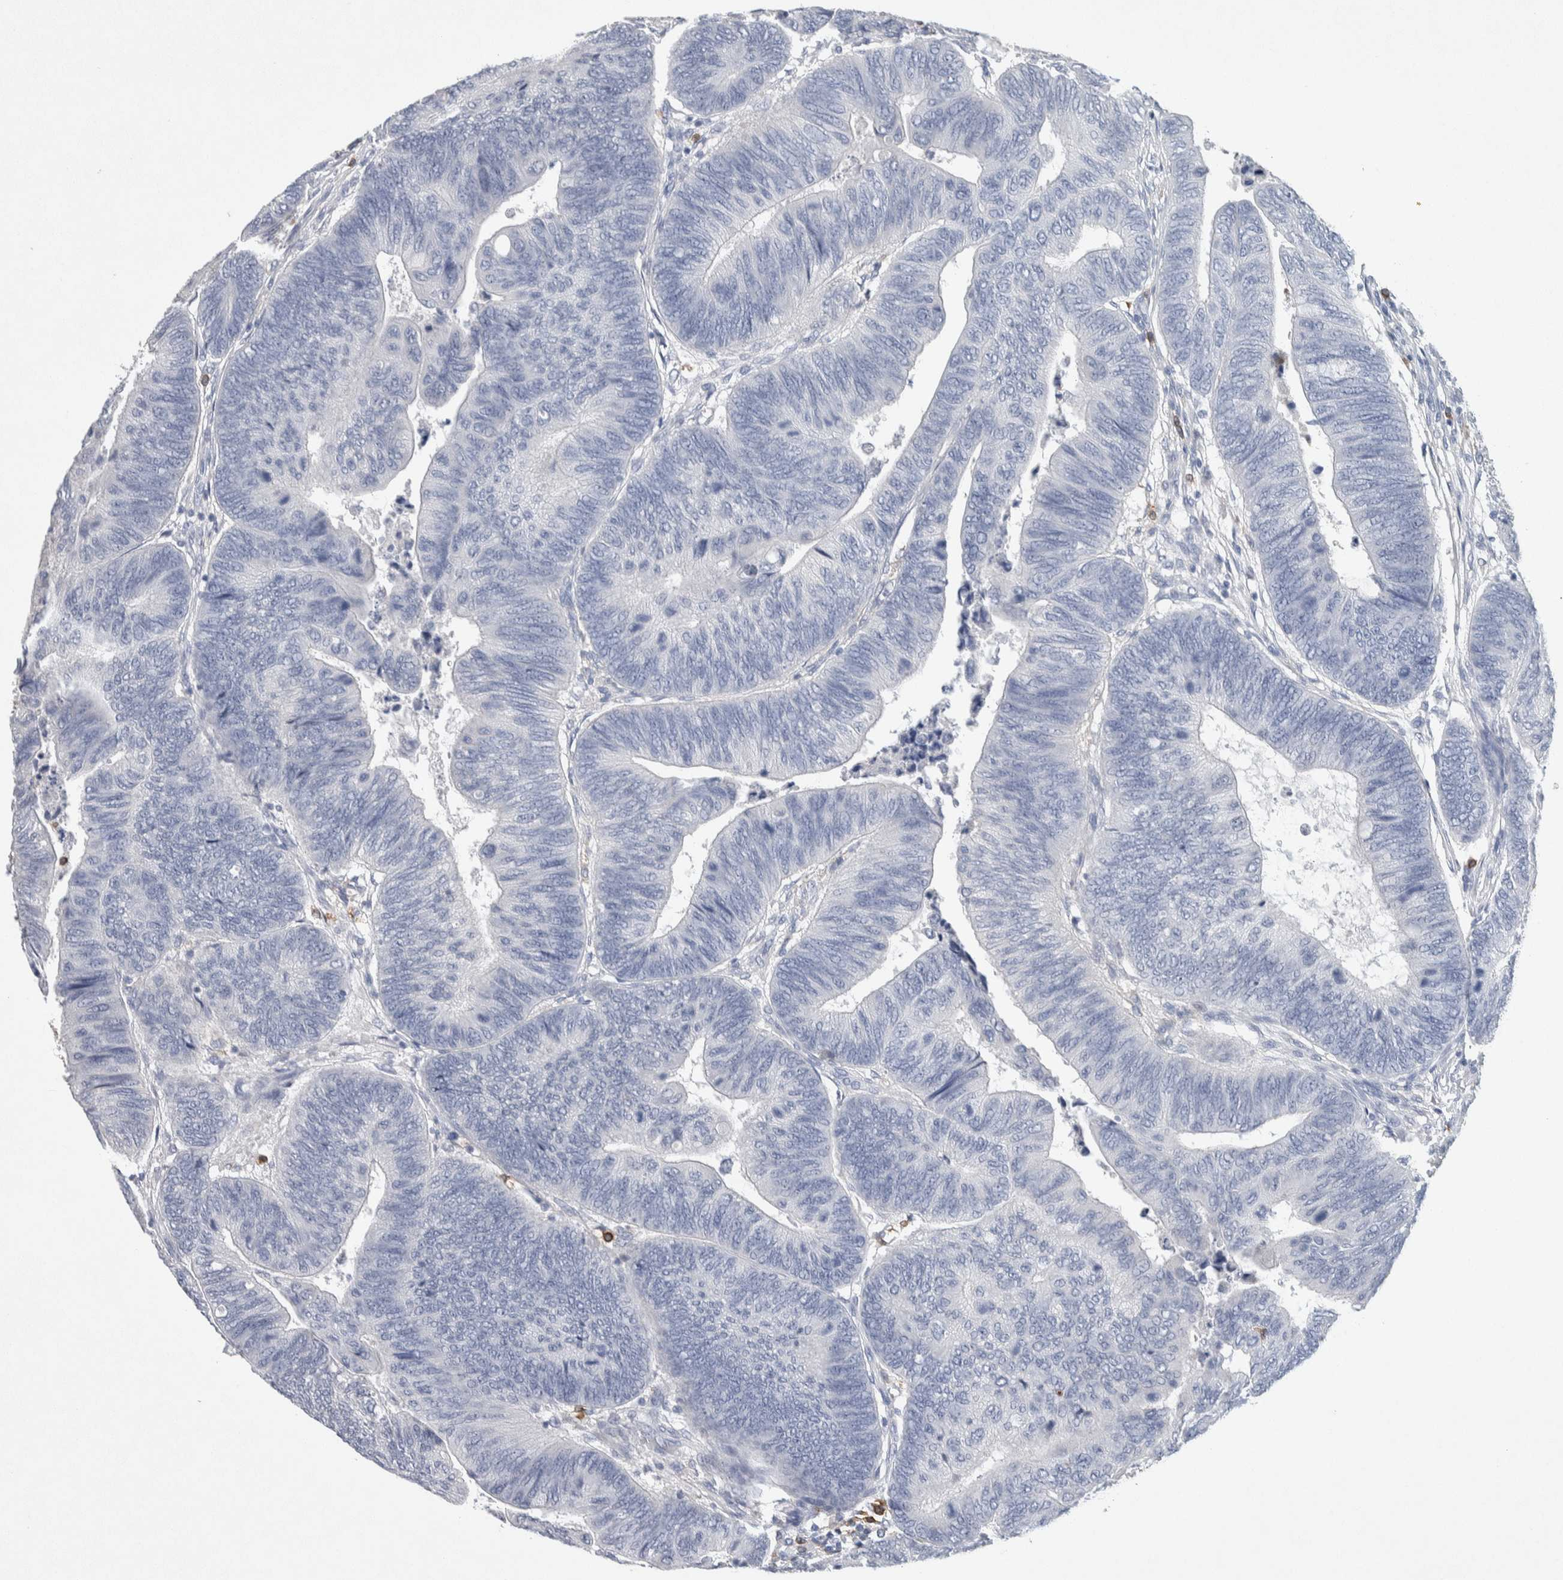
{"staining": {"intensity": "negative", "quantity": "none", "location": "none"}, "tissue": "colorectal cancer", "cell_type": "Tumor cells", "image_type": "cancer", "snomed": [{"axis": "morphology", "description": "Normal tissue, NOS"}, {"axis": "morphology", "description": "Adenocarcinoma, NOS"}, {"axis": "topography", "description": "Rectum"}, {"axis": "topography", "description": "Peripheral nerve tissue"}], "caption": "This is an immunohistochemistry image of colorectal cancer (adenocarcinoma). There is no expression in tumor cells.", "gene": "NCF2", "patient": {"sex": "male", "age": 92}}